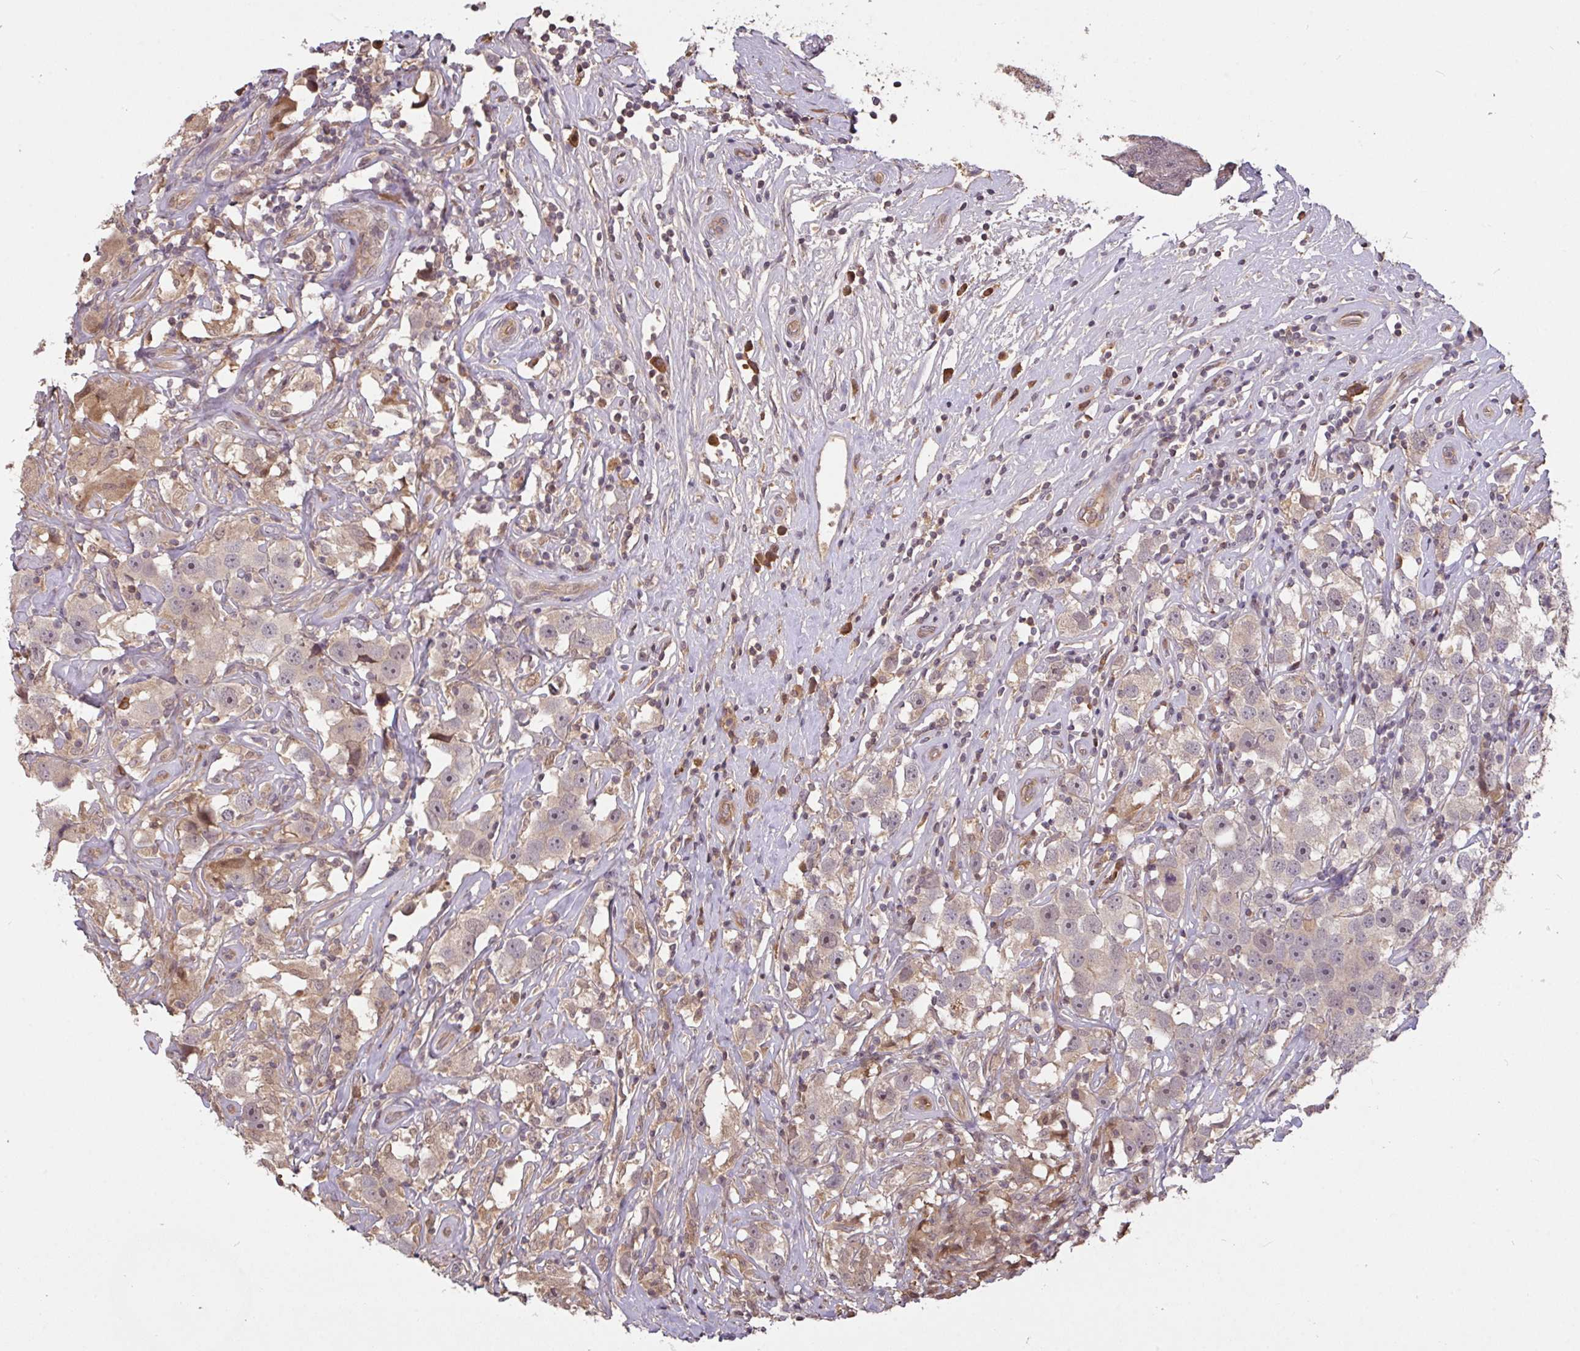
{"staining": {"intensity": "weak", "quantity": "<25%", "location": "nuclear"}, "tissue": "testis cancer", "cell_type": "Tumor cells", "image_type": "cancer", "snomed": [{"axis": "morphology", "description": "Seminoma, NOS"}, {"axis": "topography", "description": "Testis"}], "caption": "This is an immunohistochemistry (IHC) micrograph of human testis cancer. There is no expression in tumor cells.", "gene": "FCER1A", "patient": {"sex": "male", "age": 49}}